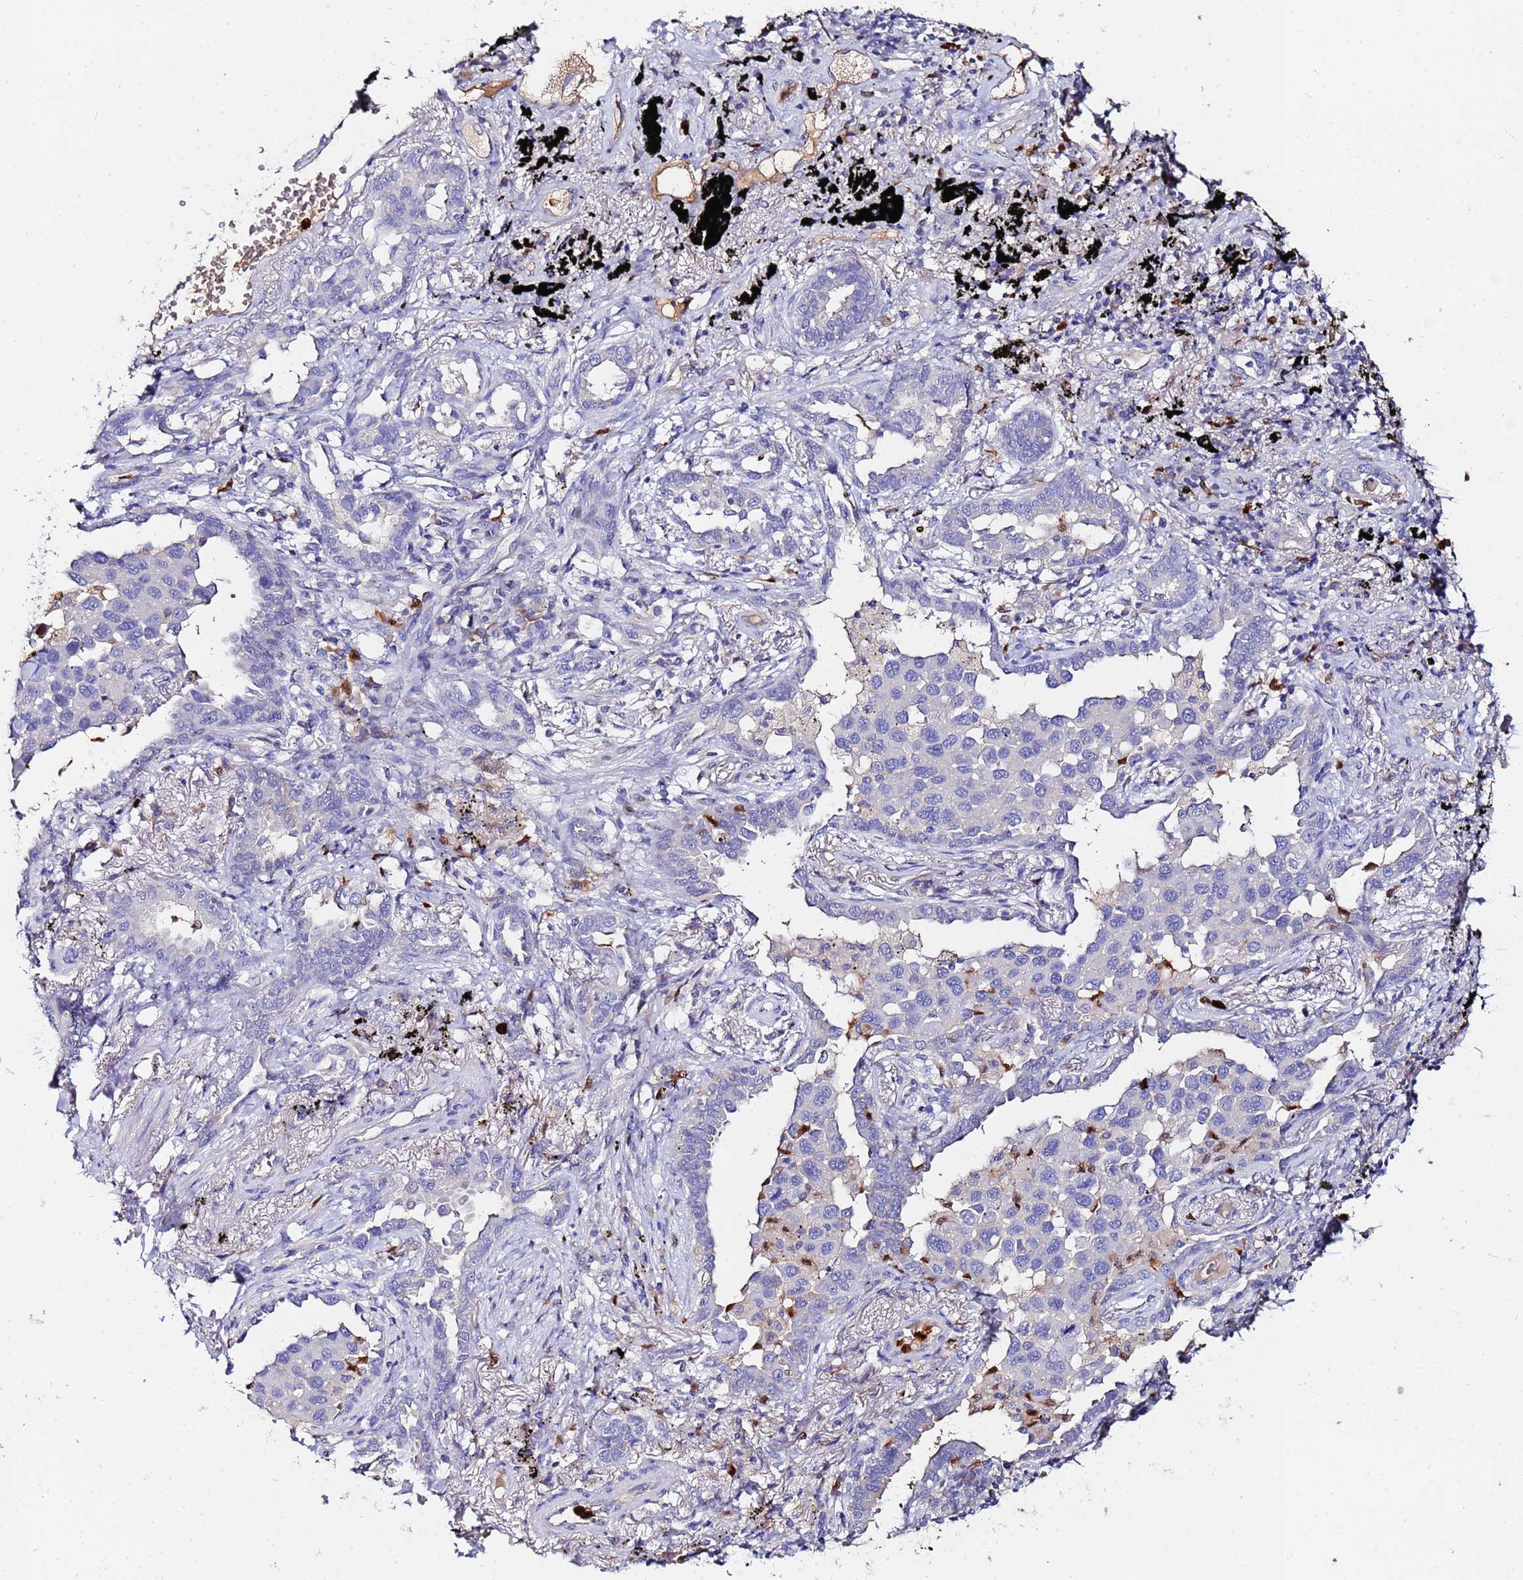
{"staining": {"intensity": "negative", "quantity": "none", "location": "none"}, "tissue": "lung cancer", "cell_type": "Tumor cells", "image_type": "cancer", "snomed": [{"axis": "morphology", "description": "Adenocarcinoma, NOS"}, {"axis": "topography", "description": "Lung"}], "caption": "The micrograph reveals no significant staining in tumor cells of lung cancer (adenocarcinoma).", "gene": "TUBAL3", "patient": {"sex": "male", "age": 67}}